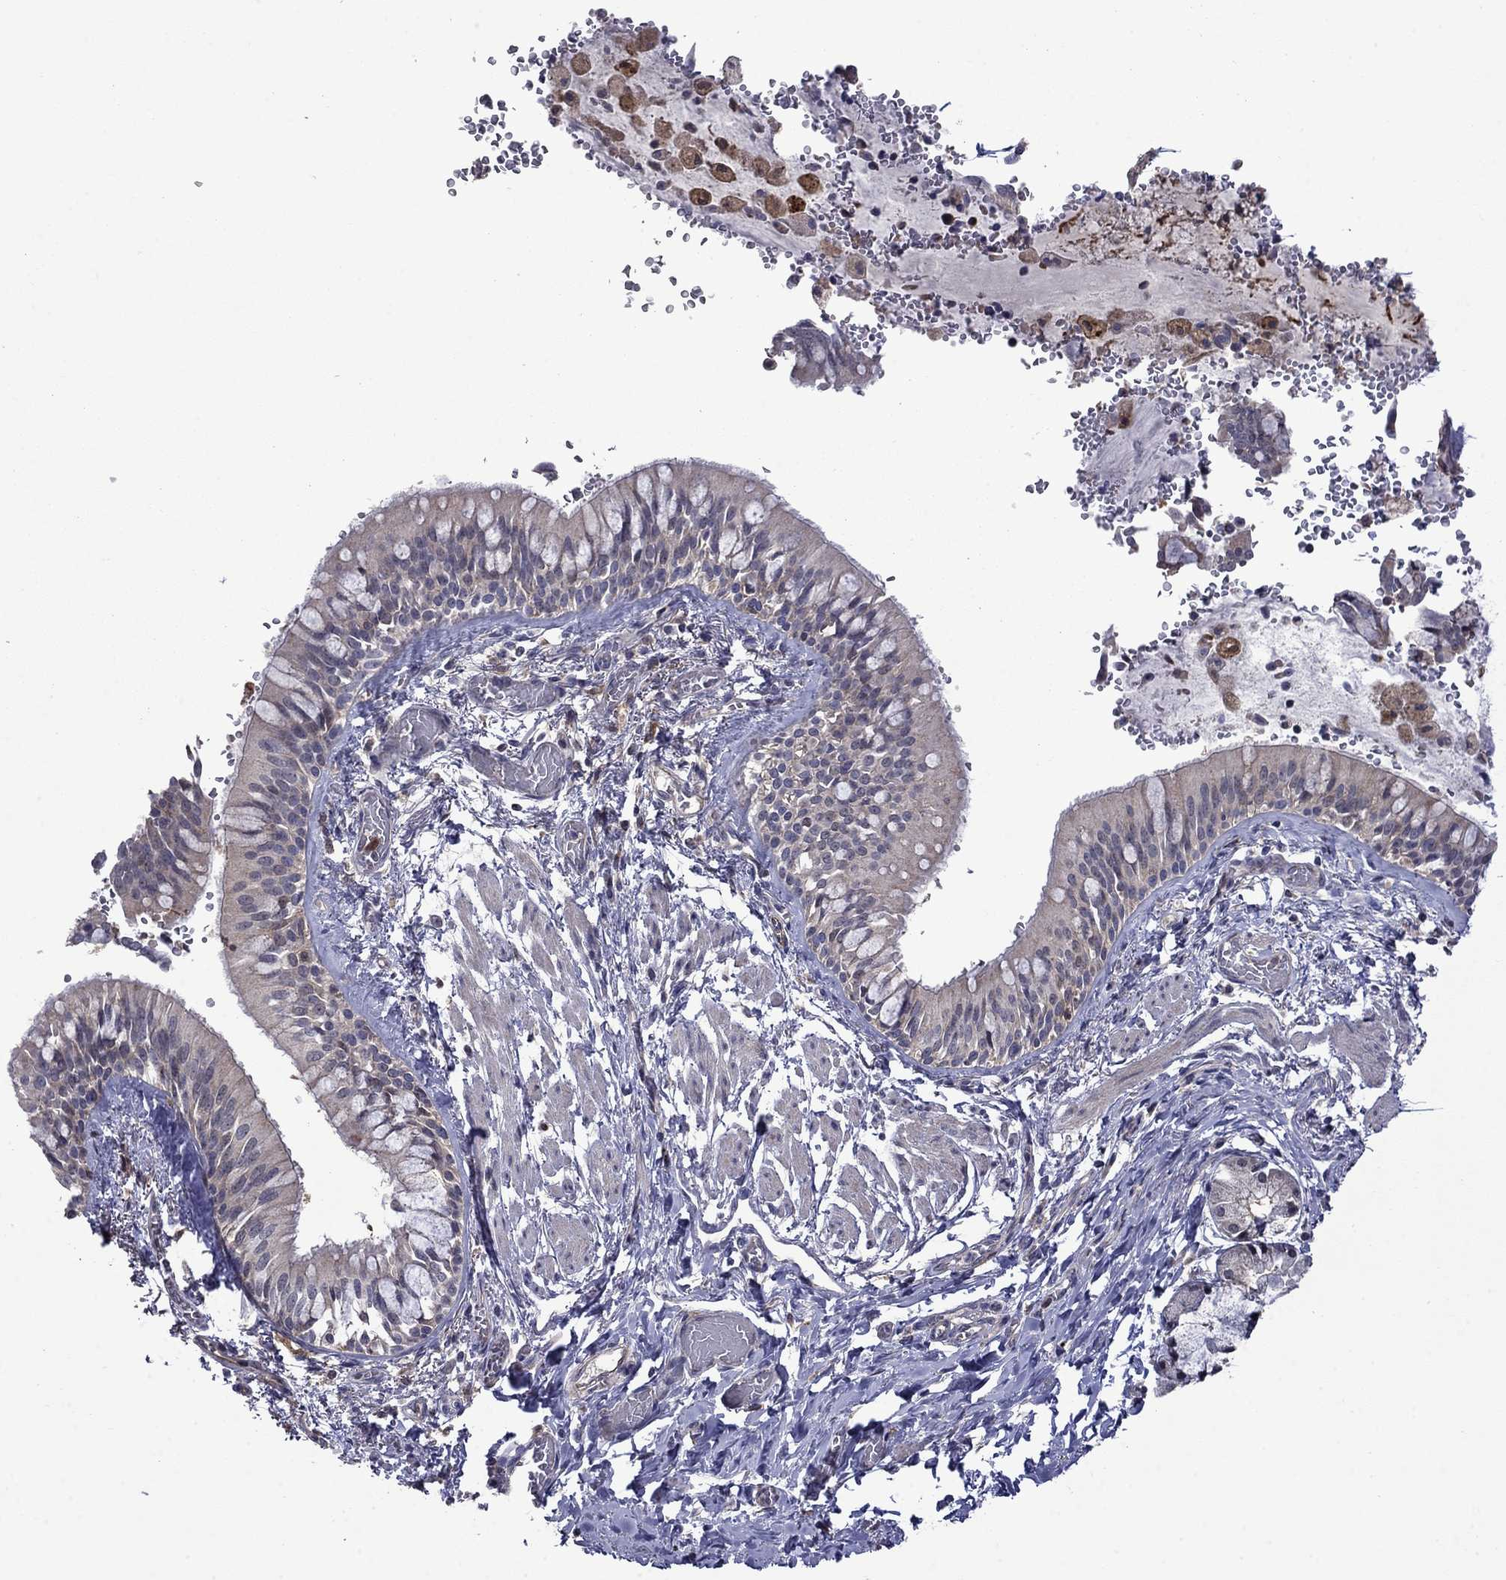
{"staining": {"intensity": "moderate", "quantity": "25%-75%", "location": "cytoplasmic/membranous"}, "tissue": "bronchus", "cell_type": "Respiratory epithelial cells", "image_type": "normal", "snomed": [{"axis": "morphology", "description": "Normal tissue, NOS"}, {"axis": "topography", "description": "Bronchus"}, {"axis": "topography", "description": "Lung"}], "caption": "Respiratory epithelial cells exhibit moderate cytoplasmic/membranous staining in about 25%-75% of cells in unremarkable bronchus.", "gene": "TPMT", "patient": {"sex": "female", "age": 57}}